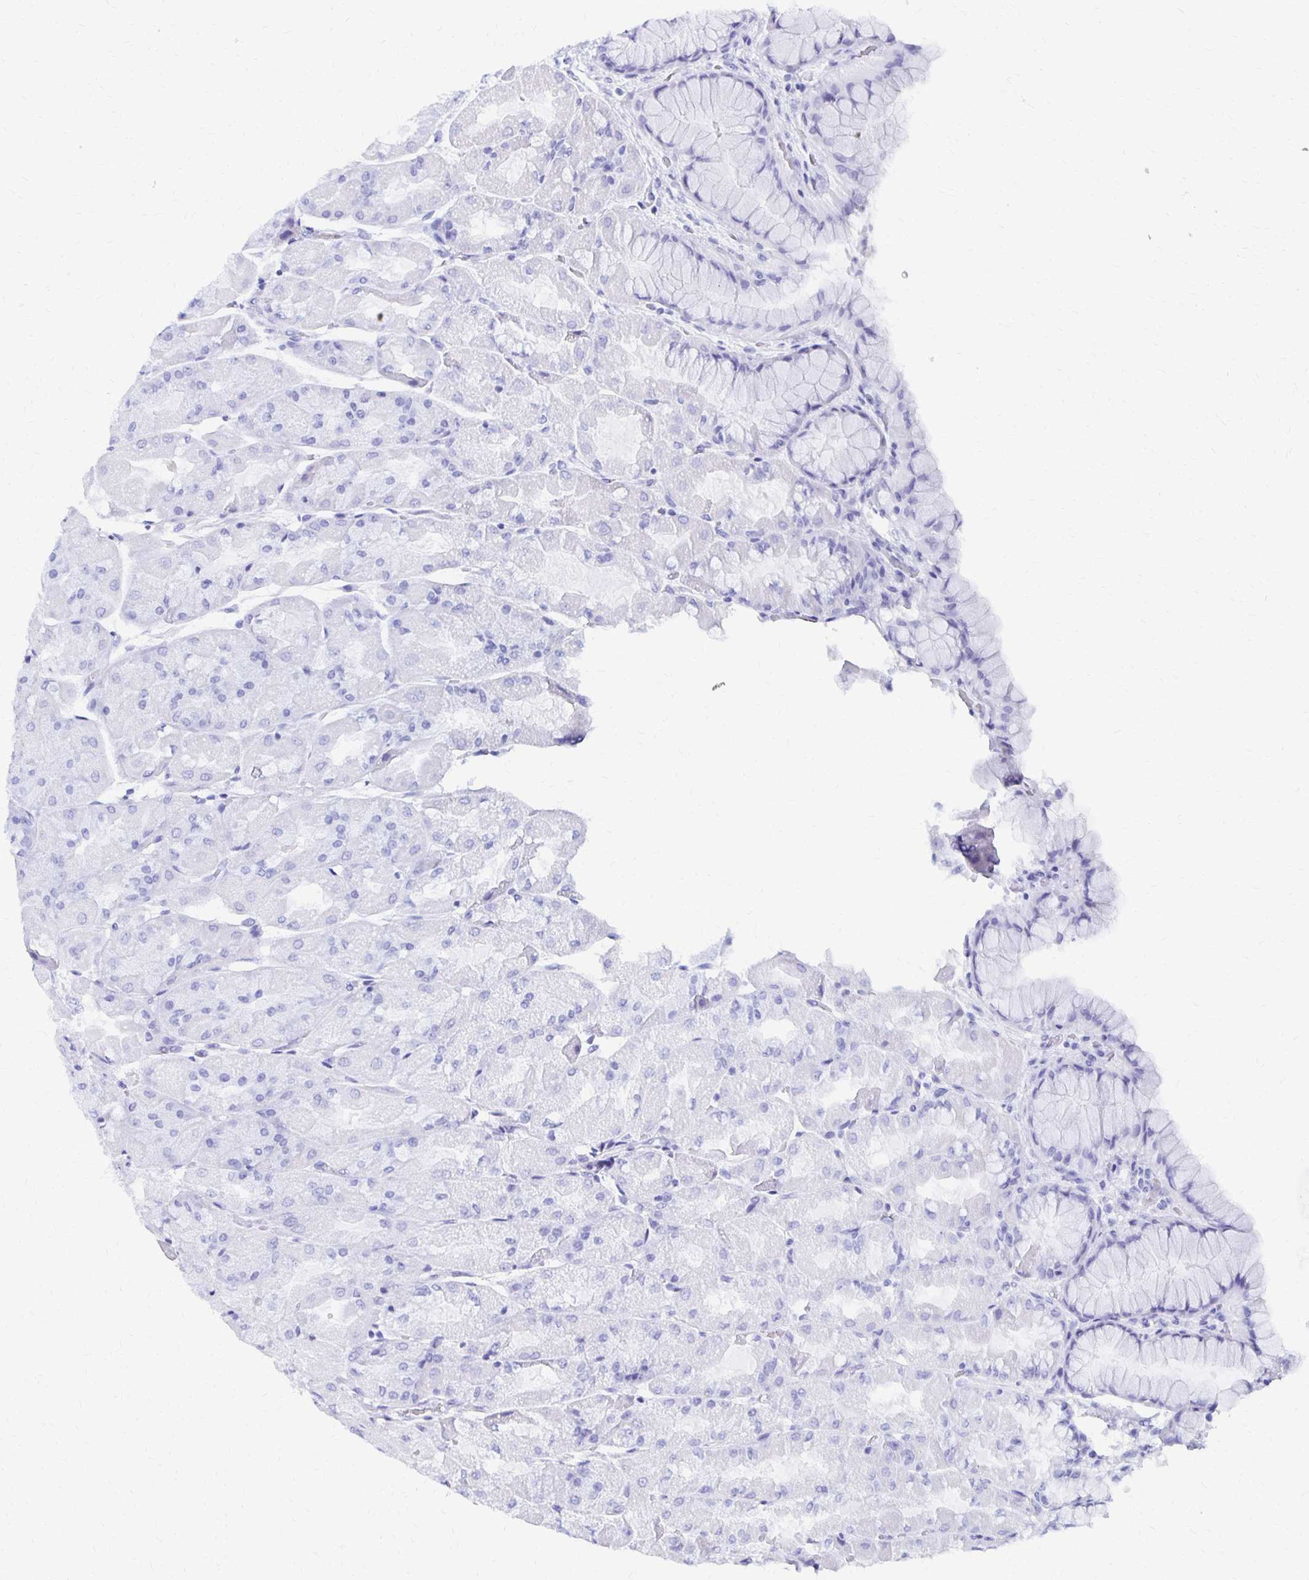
{"staining": {"intensity": "negative", "quantity": "none", "location": "none"}, "tissue": "stomach", "cell_type": "Glandular cells", "image_type": "normal", "snomed": [{"axis": "morphology", "description": "Normal tissue, NOS"}, {"axis": "topography", "description": "Stomach"}], "caption": "Normal stomach was stained to show a protein in brown. There is no significant positivity in glandular cells.", "gene": "SYT2", "patient": {"sex": "female", "age": 61}}